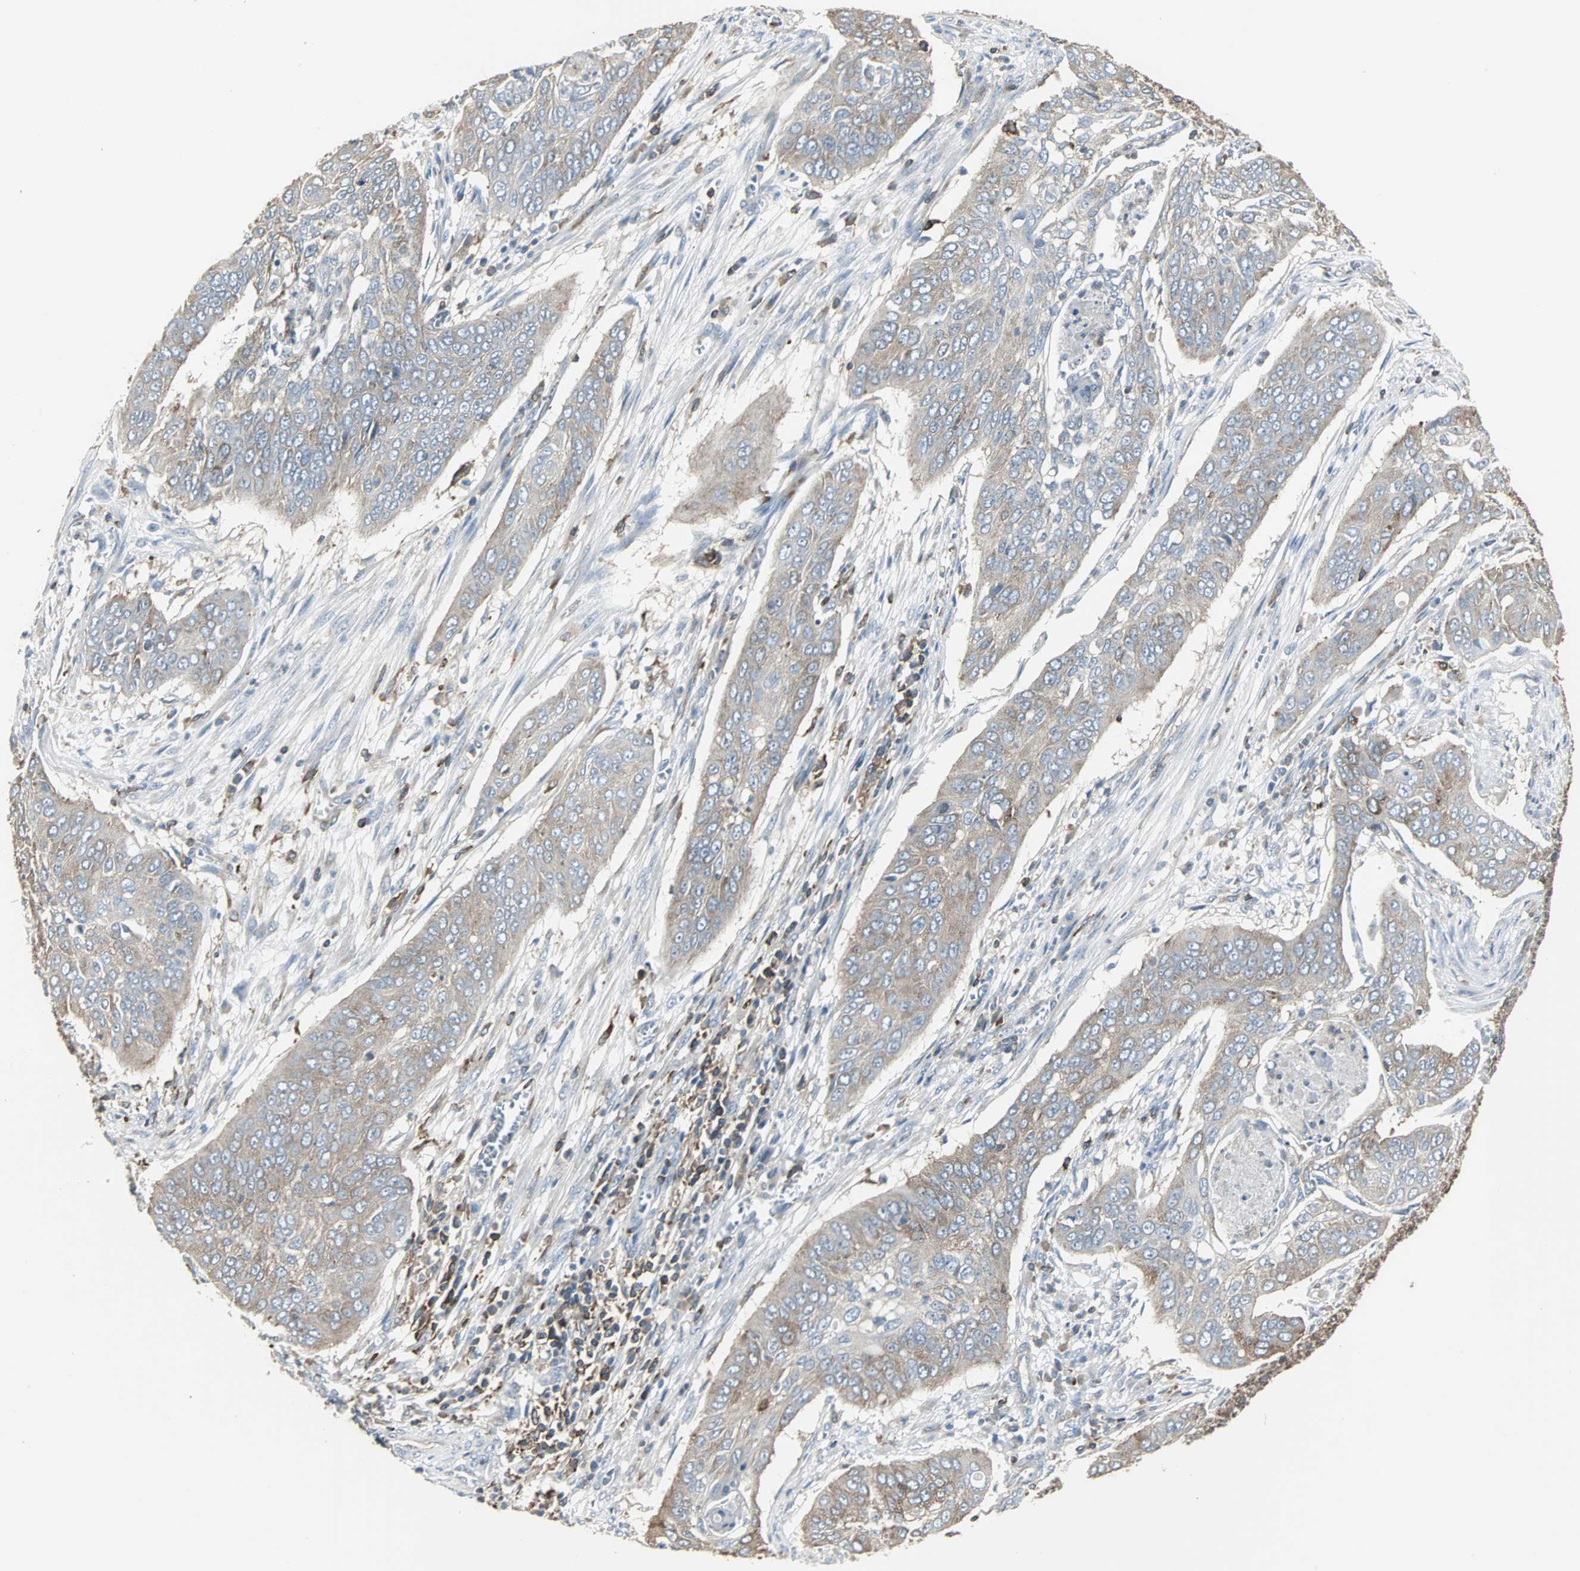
{"staining": {"intensity": "weak", "quantity": ">75%", "location": "cytoplasmic/membranous"}, "tissue": "cervical cancer", "cell_type": "Tumor cells", "image_type": "cancer", "snomed": [{"axis": "morphology", "description": "Squamous cell carcinoma, NOS"}, {"axis": "topography", "description": "Cervix"}], "caption": "IHC staining of cervical cancer, which reveals low levels of weak cytoplasmic/membranous positivity in approximately >75% of tumor cells indicating weak cytoplasmic/membranous protein positivity. The staining was performed using DAB (brown) for protein detection and nuclei were counterstained in hematoxylin (blue).", "gene": "LRRFIP1", "patient": {"sex": "female", "age": 39}}